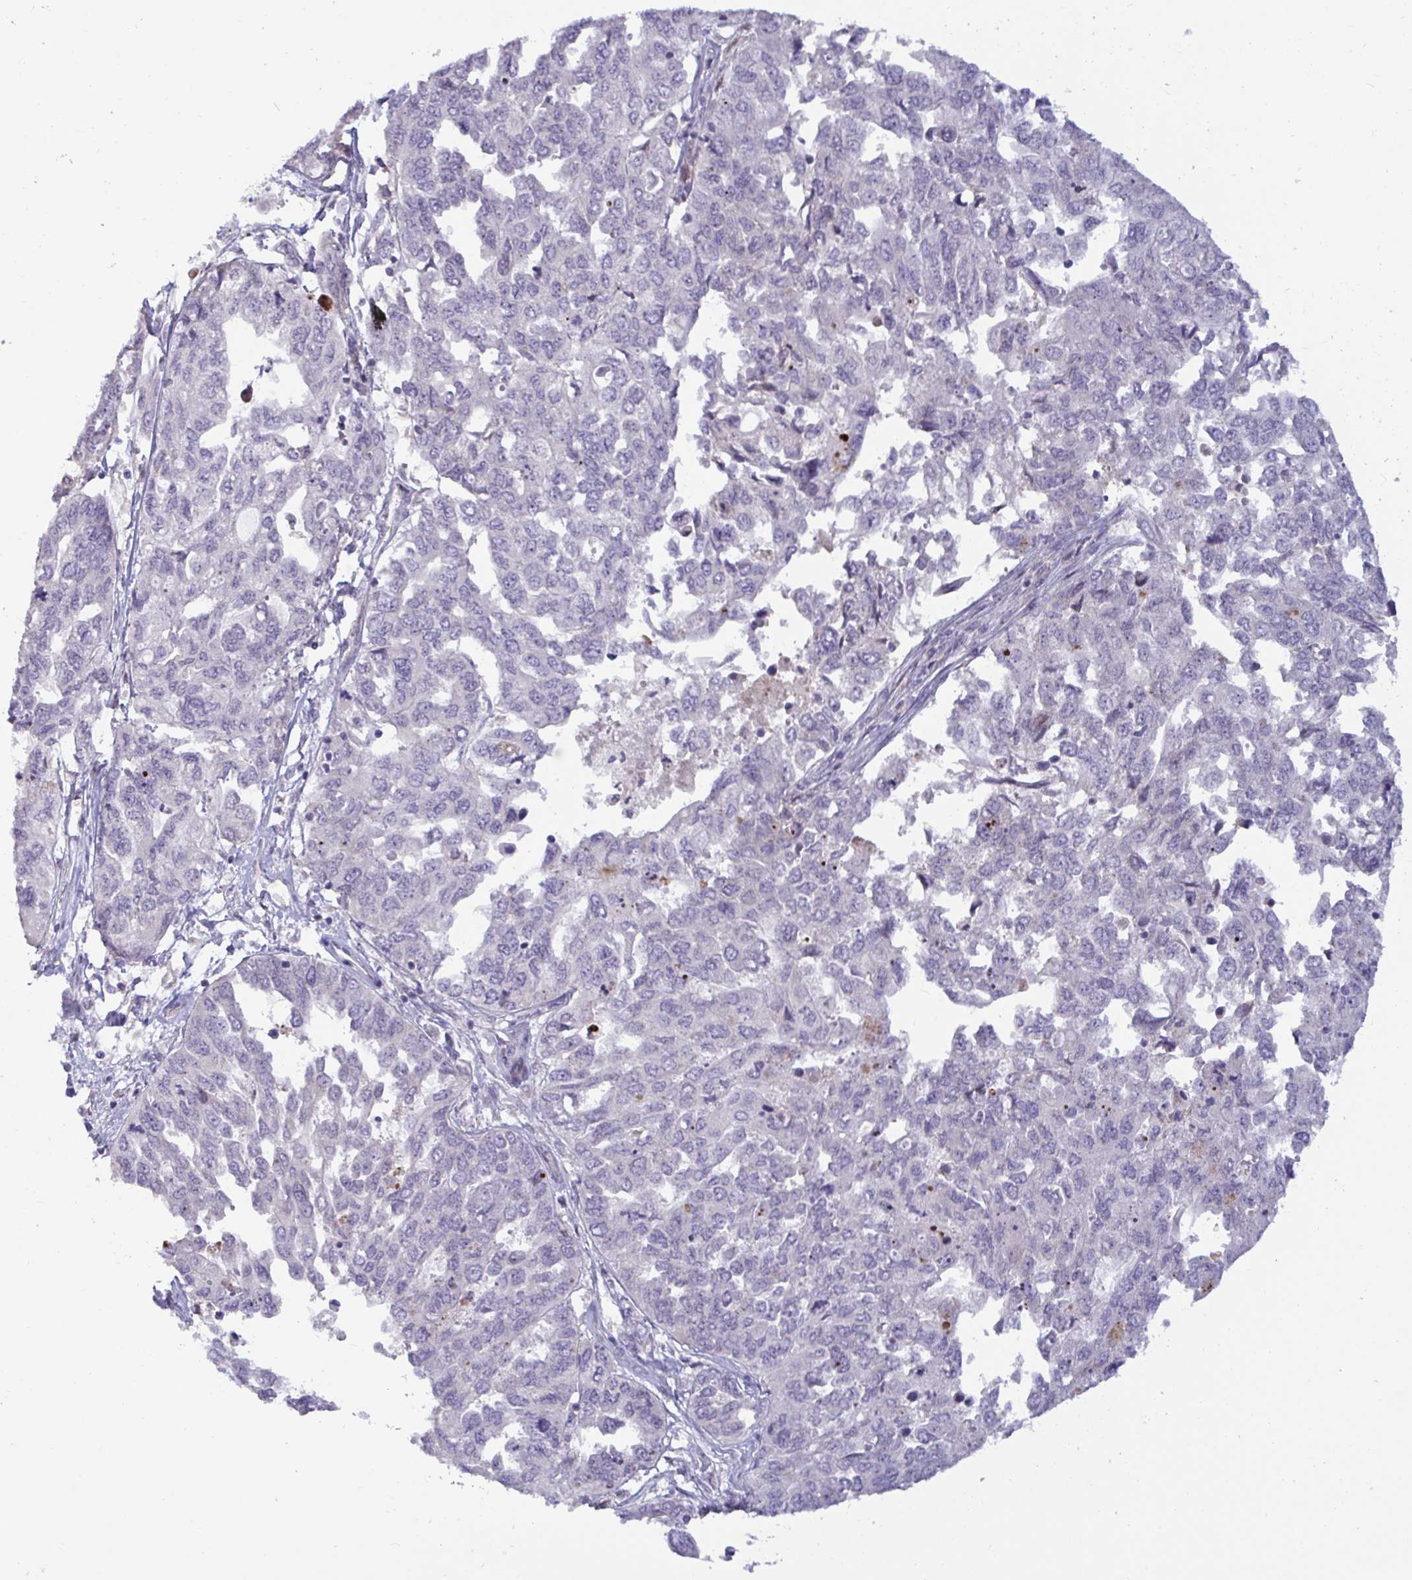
{"staining": {"intensity": "negative", "quantity": "none", "location": "none"}, "tissue": "ovarian cancer", "cell_type": "Tumor cells", "image_type": "cancer", "snomed": [{"axis": "morphology", "description": "Cystadenocarcinoma, serous, NOS"}, {"axis": "topography", "description": "Ovary"}], "caption": "Immunohistochemical staining of human ovarian cancer (serous cystadenocarcinoma) exhibits no significant staining in tumor cells.", "gene": "GSTM1", "patient": {"sex": "female", "age": 53}}